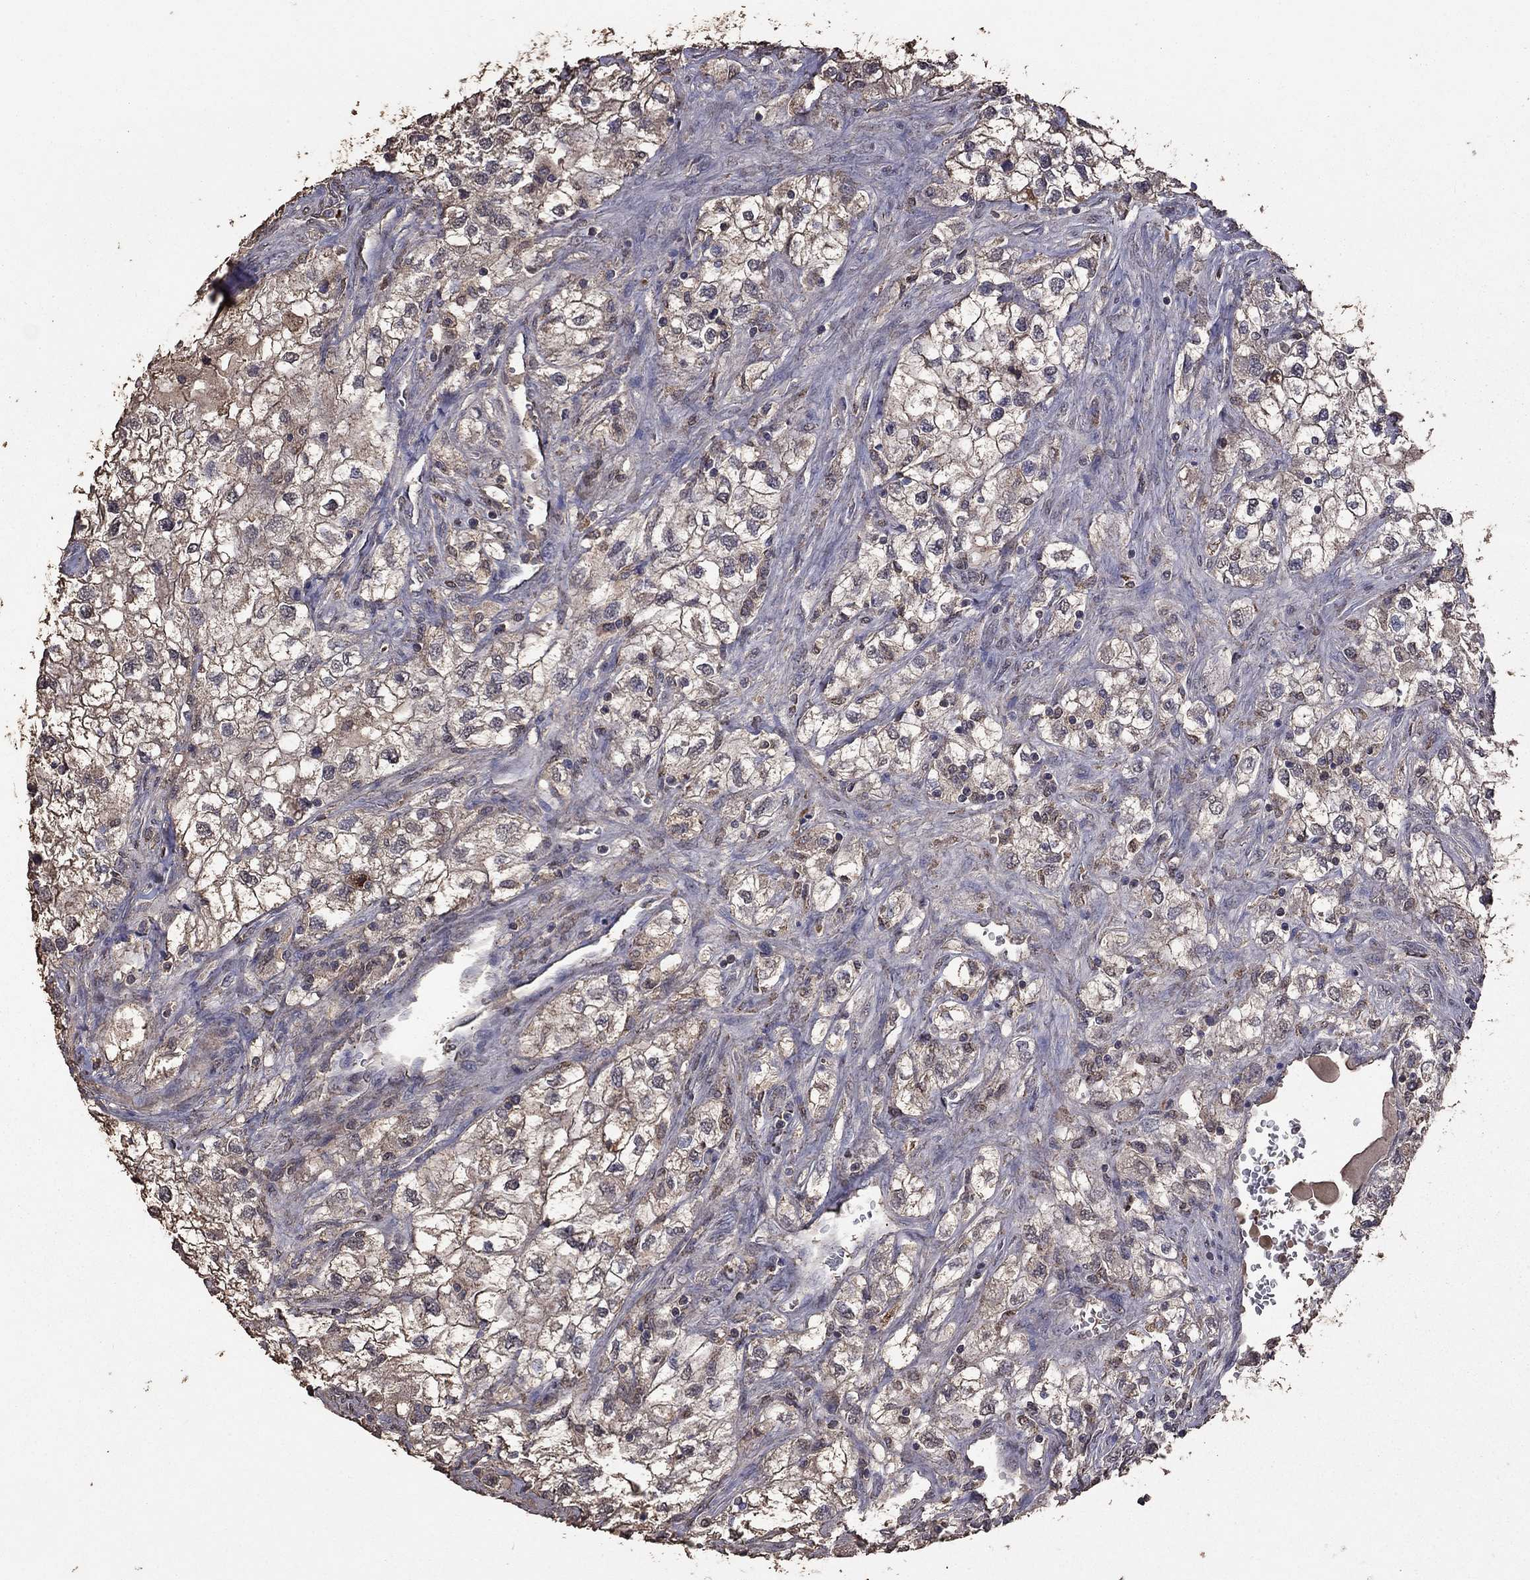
{"staining": {"intensity": "moderate", "quantity": "25%-75%", "location": "cytoplasmic/membranous"}, "tissue": "renal cancer", "cell_type": "Tumor cells", "image_type": "cancer", "snomed": [{"axis": "morphology", "description": "Adenocarcinoma, NOS"}, {"axis": "topography", "description": "Kidney"}], "caption": "A micrograph showing moderate cytoplasmic/membranous expression in about 25%-75% of tumor cells in adenocarcinoma (renal), as visualized by brown immunohistochemical staining.", "gene": "SERPINA5", "patient": {"sex": "male", "age": 59}}